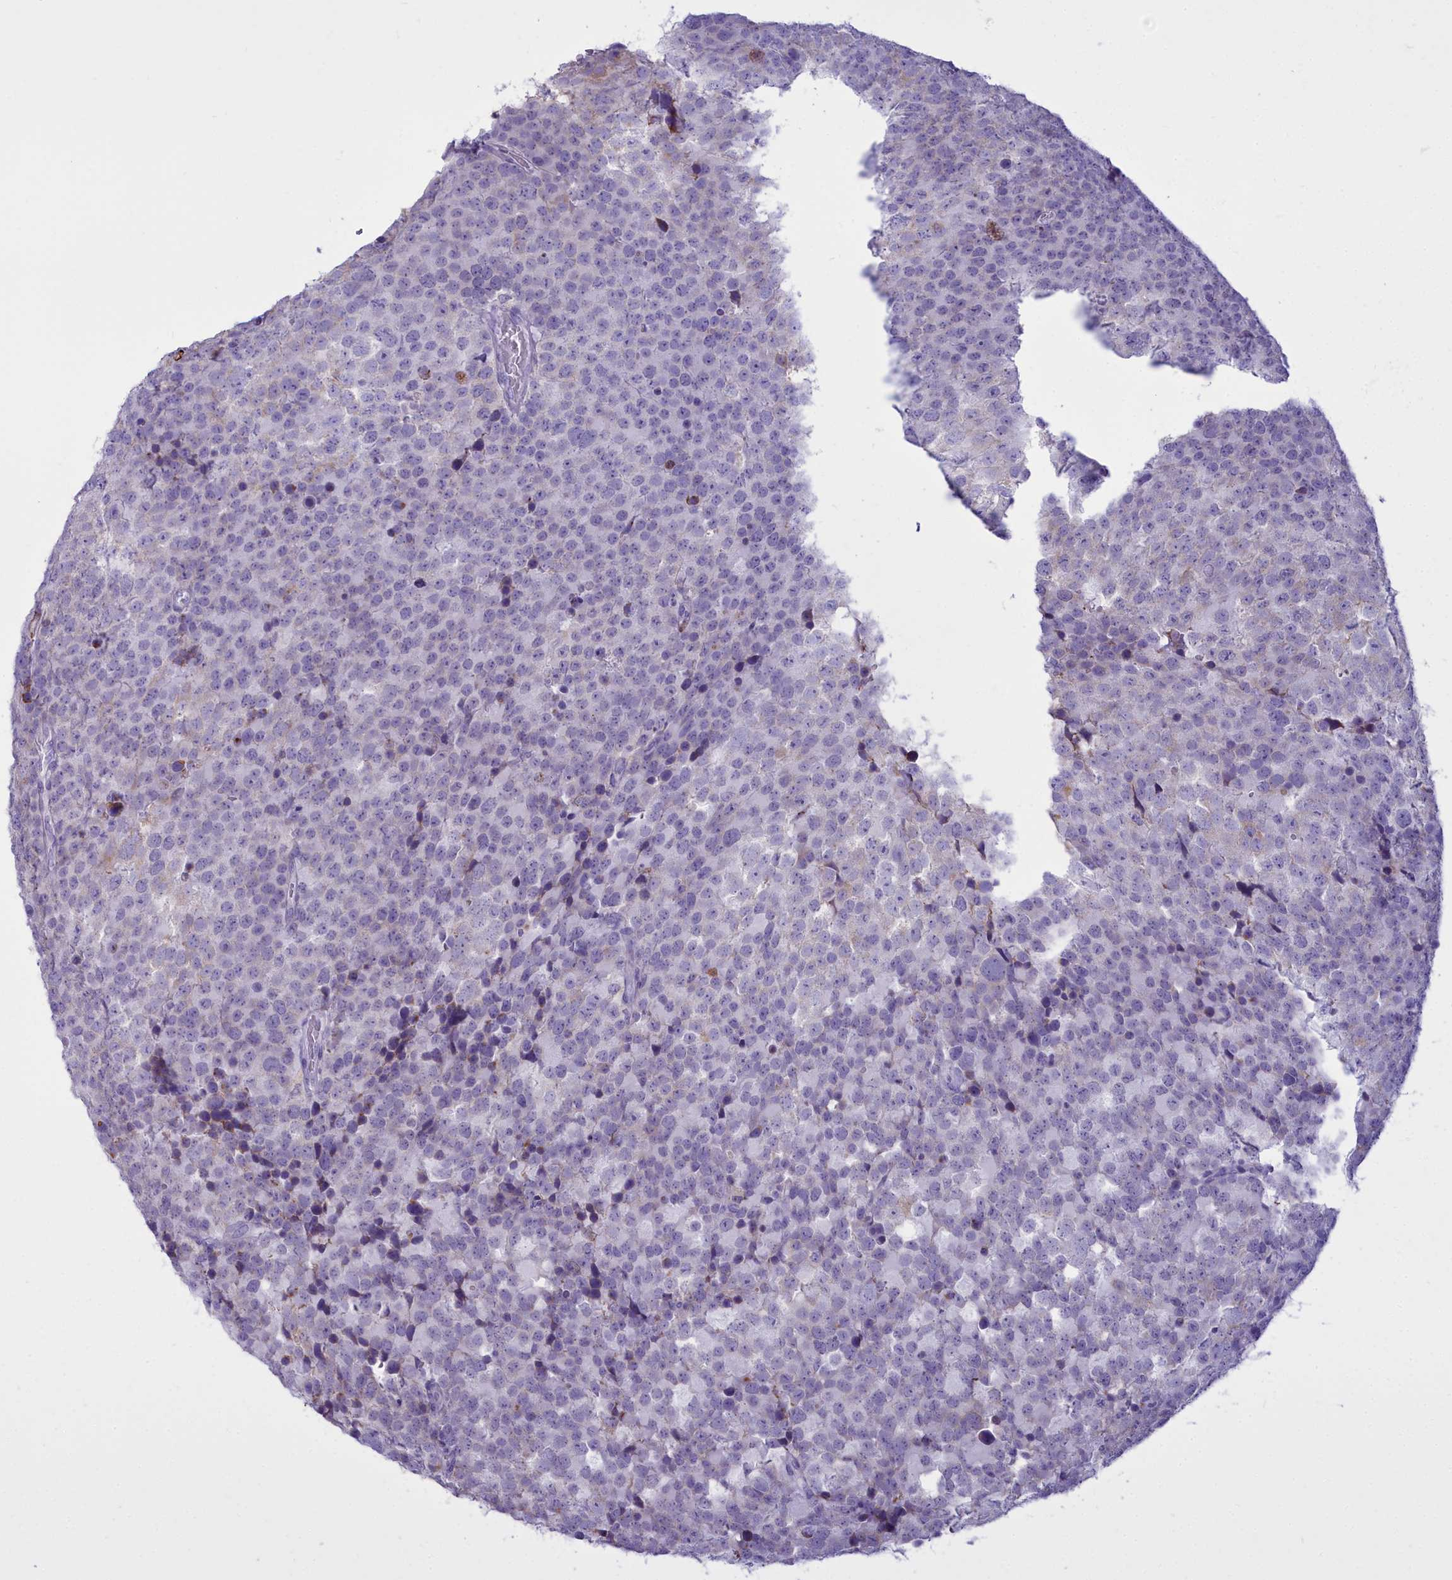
{"staining": {"intensity": "weak", "quantity": "<25%", "location": "cytoplasmic/membranous"}, "tissue": "testis cancer", "cell_type": "Tumor cells", "image_type": "cancer", "snomed": [{"axis": "morphology", "description": "Seminoma, NOS"}, {"axis": "topography", "description": "Testis"}], "caption": "Image shows no significant protein staining in tumor cells of testis cancer. The staining was performed using DAB to visualize the protein expression in brown, while the nuclei were stained in blue with hematoxylin (Magnification: 20x).", "gene": "CD5", "patient": {"sex": "male", "age": 71}}